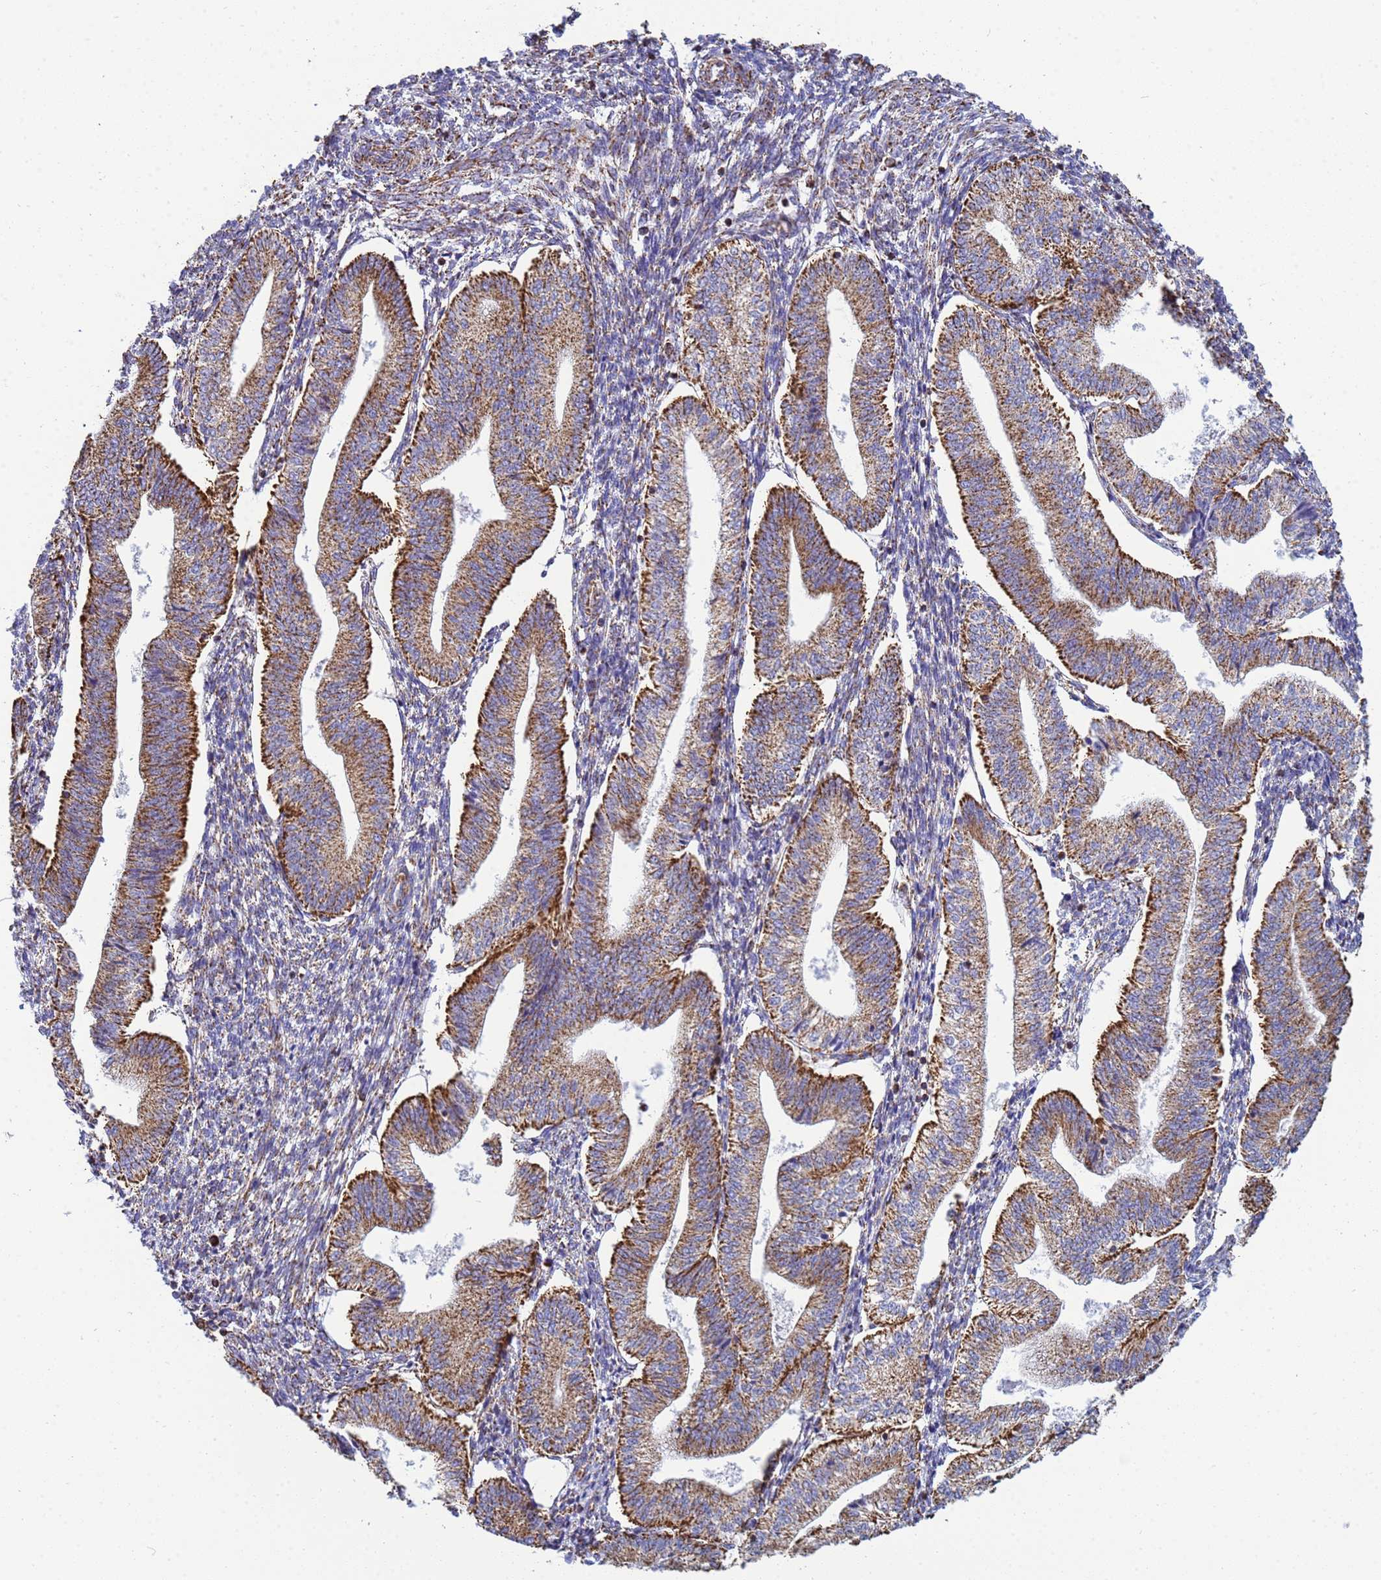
{"staining": {"intensity": "moderate", "quantity": "25%-75%", "location": "cytoplasmic/membranous"}, "tissue": "endometrium", "cell_type": "Cells in endometrial stroma", "image_type": "normal", "snomed": [{"axis": "morphology", "description": "Normal tissue, NOS"}, {"axis": "topography", "description": "Endometrium"}], "caption": "Immunohistochemical staining of unremarkable endometrium reveals moderate cytoplasmic/membranous protein expression in about 25%-75% of cells in endometrial stroma.", "gene": "COQ4", "patient": {"sex": "female", "age": 34}}